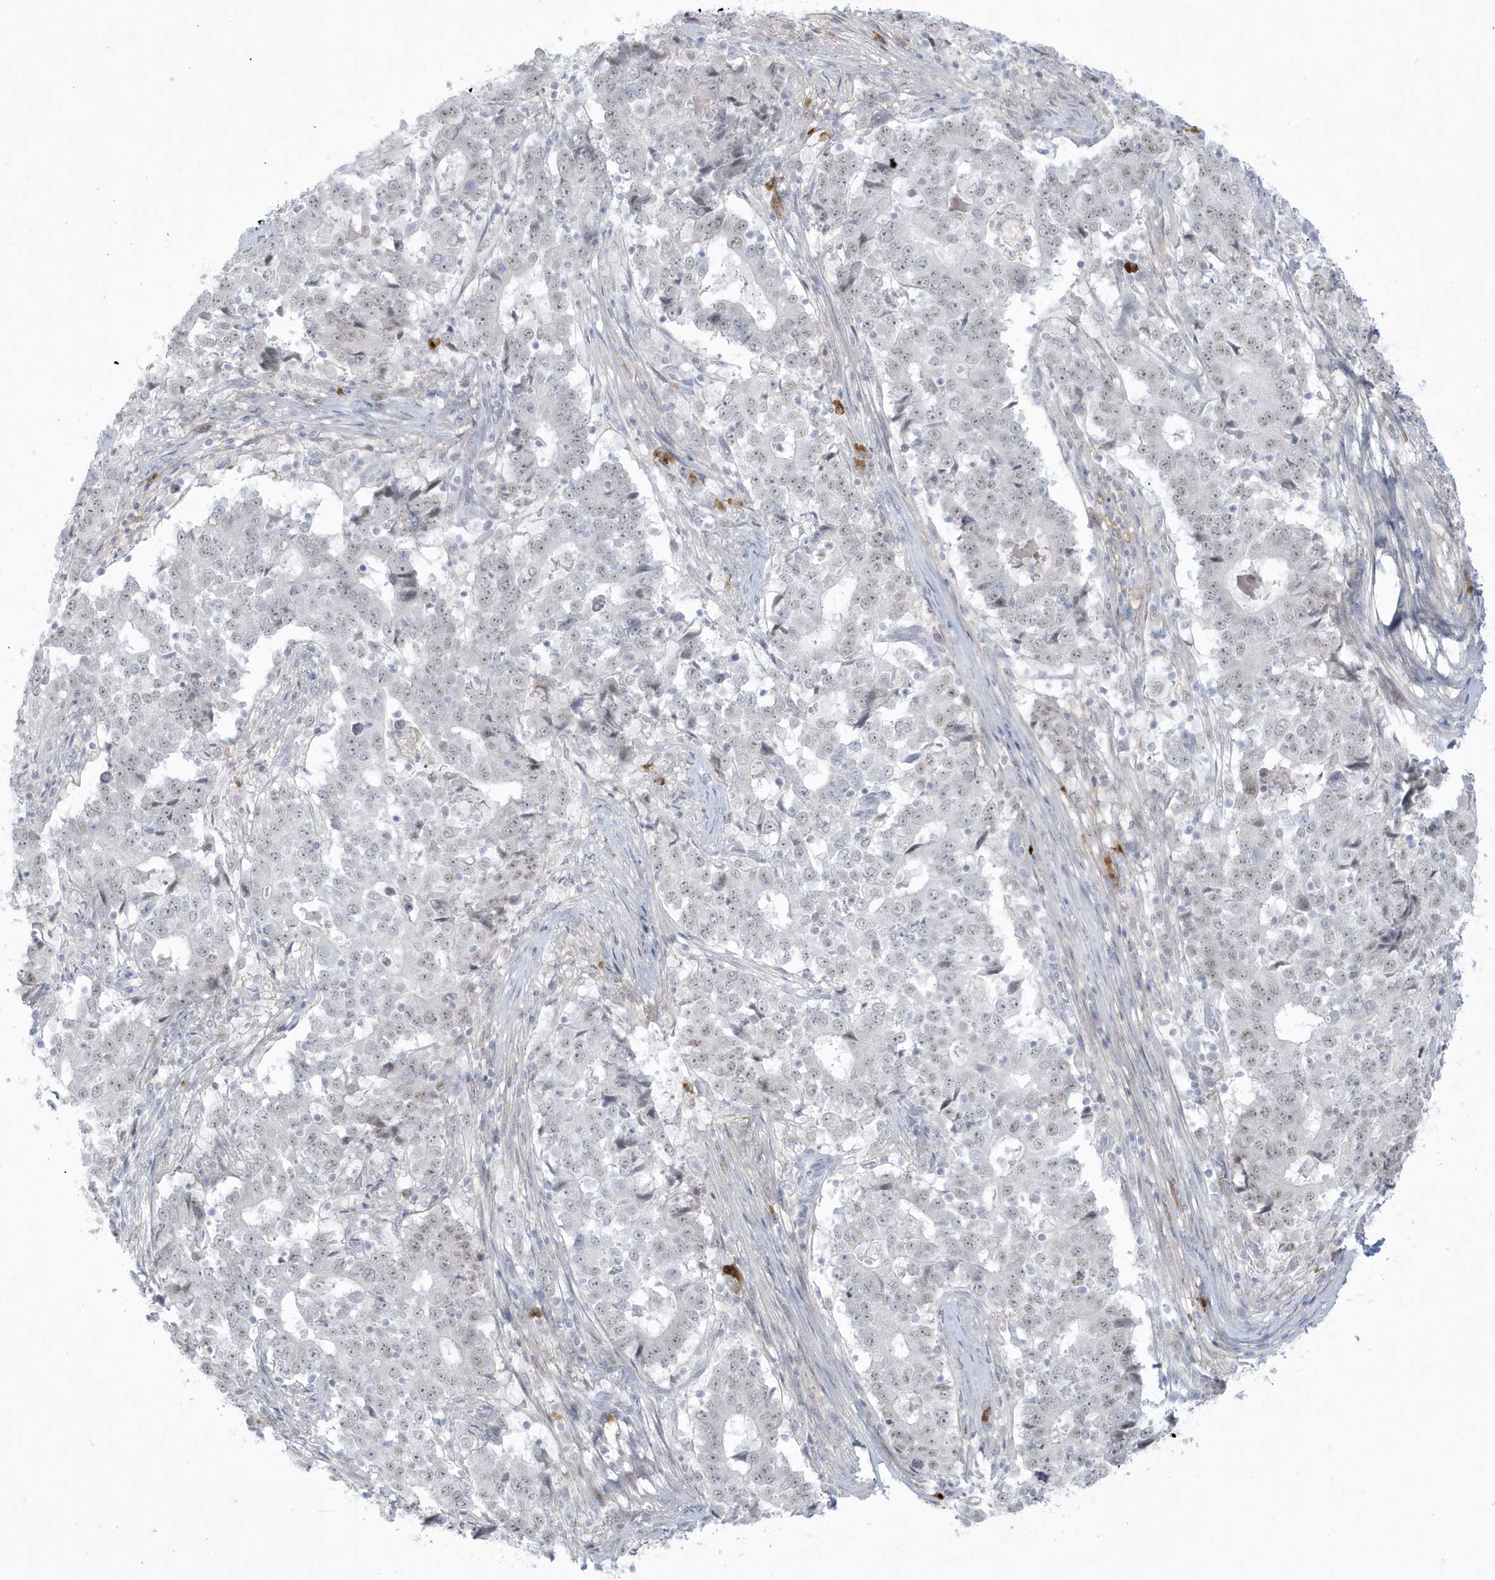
{"staining": {"intensity": "weak", "quantity": "<25%", "location": "nuclear"}, "tissue": "stomach cancer", "cell_type": "Tumor cells", "image_type": "cancer", "snomed": [{"axis": "morphology", "description": "Adenocarcinoma, NOS"}, {"axis": "topography", "description": "Stomach"}], "caption": "Tumor cells are negative for brown protein staining in stomach cancer.", "gene": "HERC6", "patient": {"sex": "male", "age": 59}}